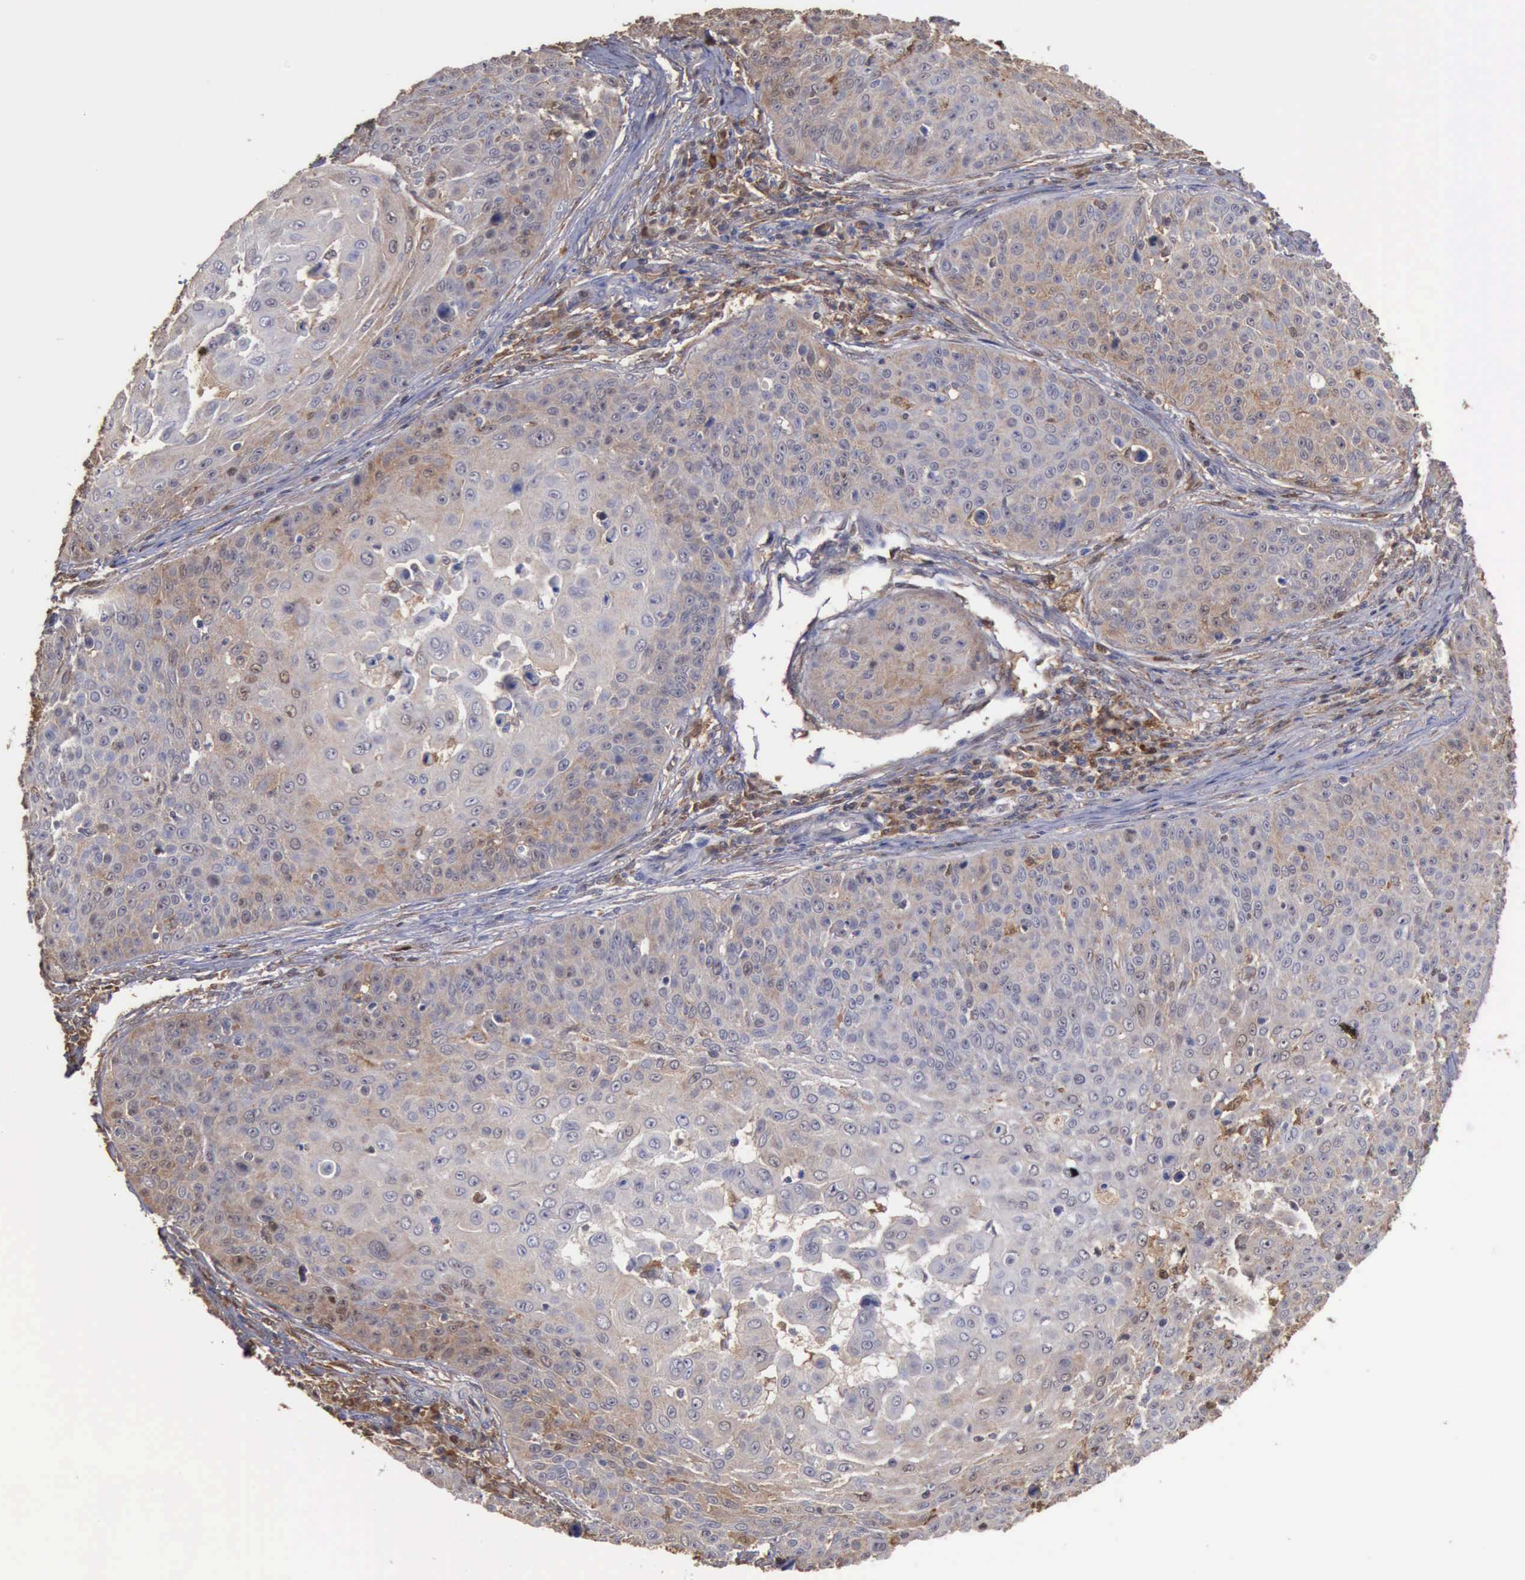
{"staining": {"intensity": "weak", "quantity": "<25%", "location": "cytoplasmic/membranous"}, "tissue": "skin cancer", "cell_type": "Tumor cells", "image_type": "cancer", "snomed": [{"axis": "morphology", "description": "Squamous cell carcinoma, NOS"}, {"axis": "topography", "description": "Skin"}], "caption": "This histopathology image is of skin cancer (squamous cell carcinoma) stained with immunohistochemistry to label a protein in brown with the nuclei are counter-stained blue. There is no staining in tumor cells. Nuclei are stained in blue.", "gene": "STAT1", "patient": {"sex": "male", "age": 82}}